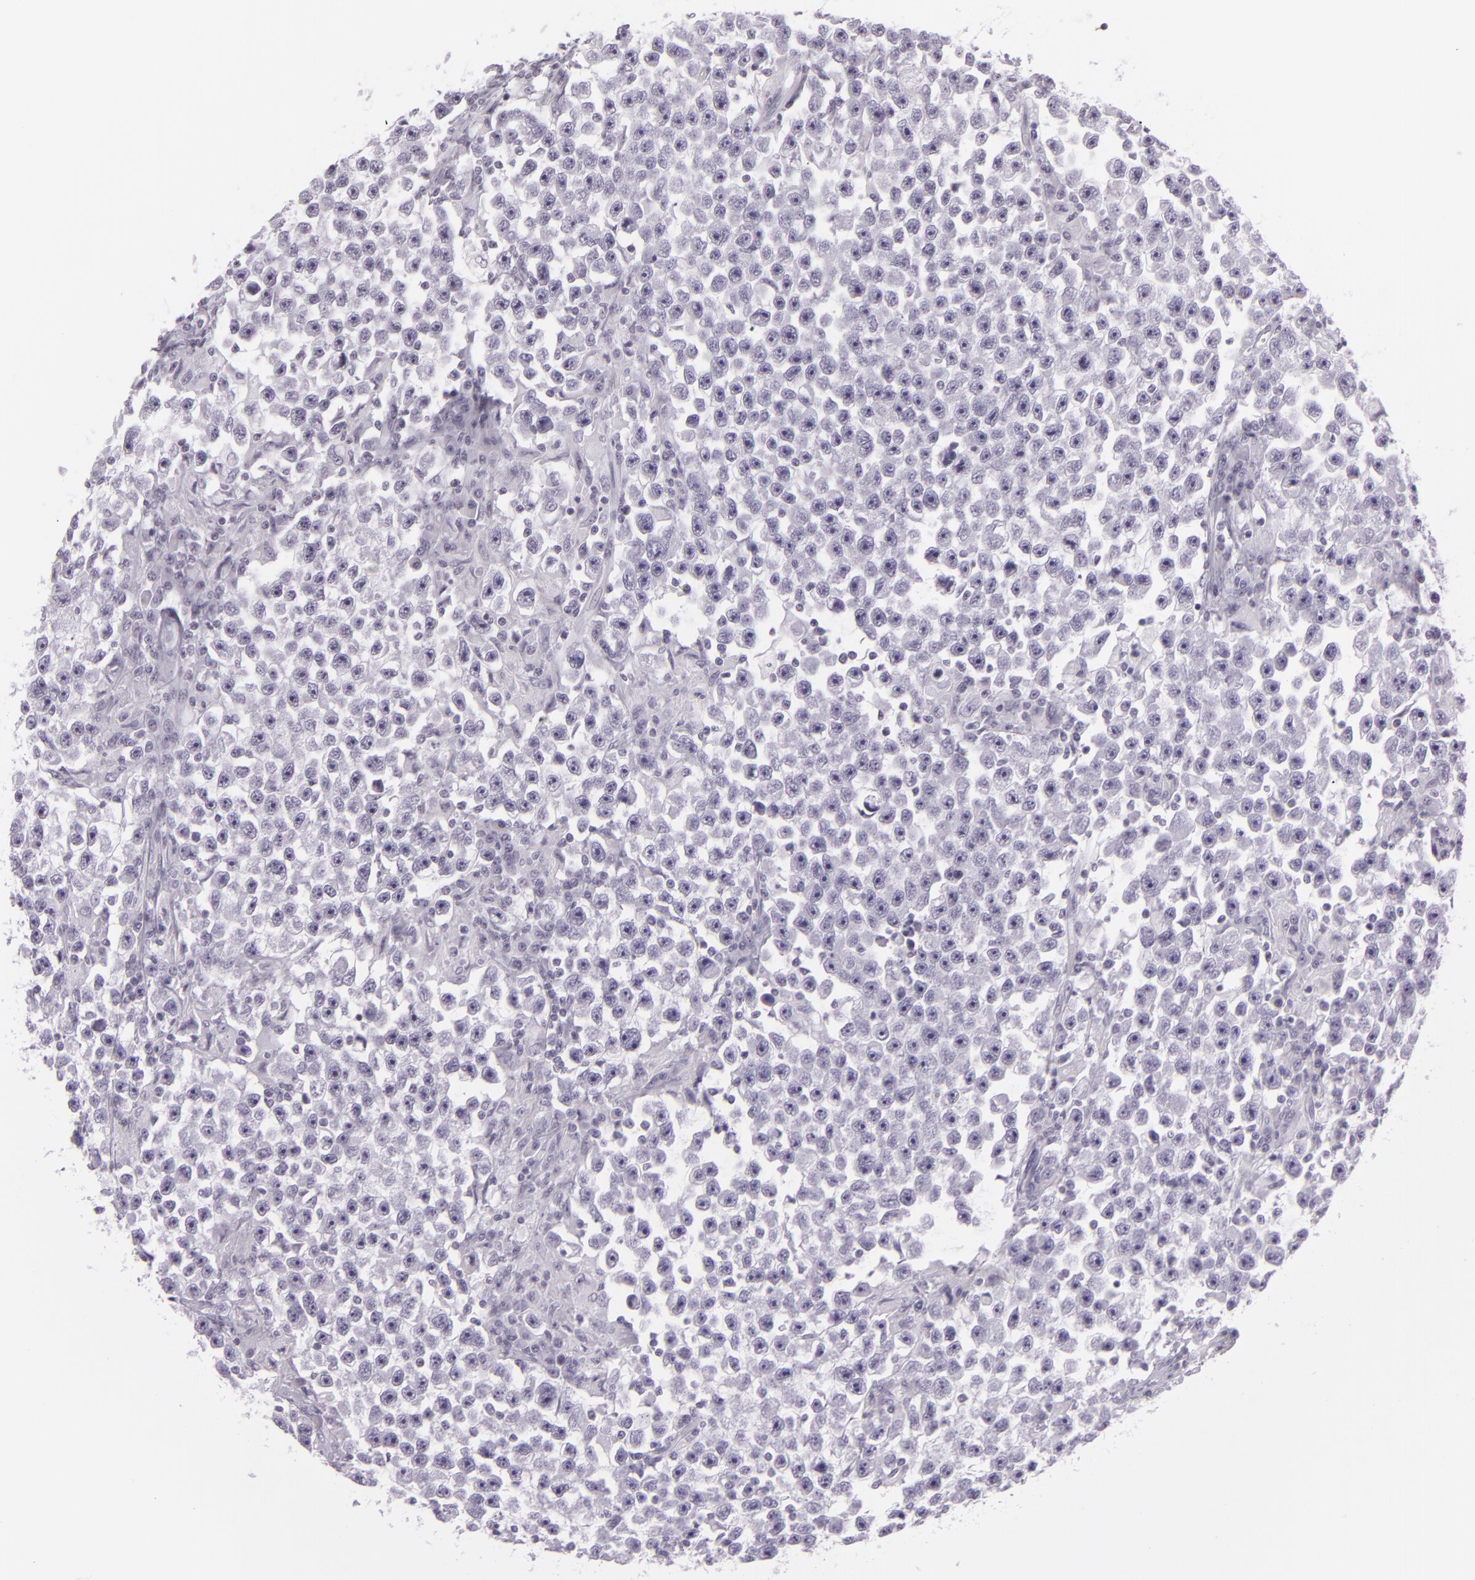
{"staining": {"intensity": "negative", "quantity": "none", "location": "none"}, "tissue": "testis cancer", "cell_type": "Tumor cells", "image_type": "cancer", "snomed": [{"axis": "morphology", "description": "Seminoma, NOS"}, {"axis": "topography", "description": "Testis"}], "caption": "DAB immunohistochemical staining of seminoma (testis) exhibits no significant expression in tumor cells.", "gene": "MUC6", "patient": {"sex": "male", "age": 33}}